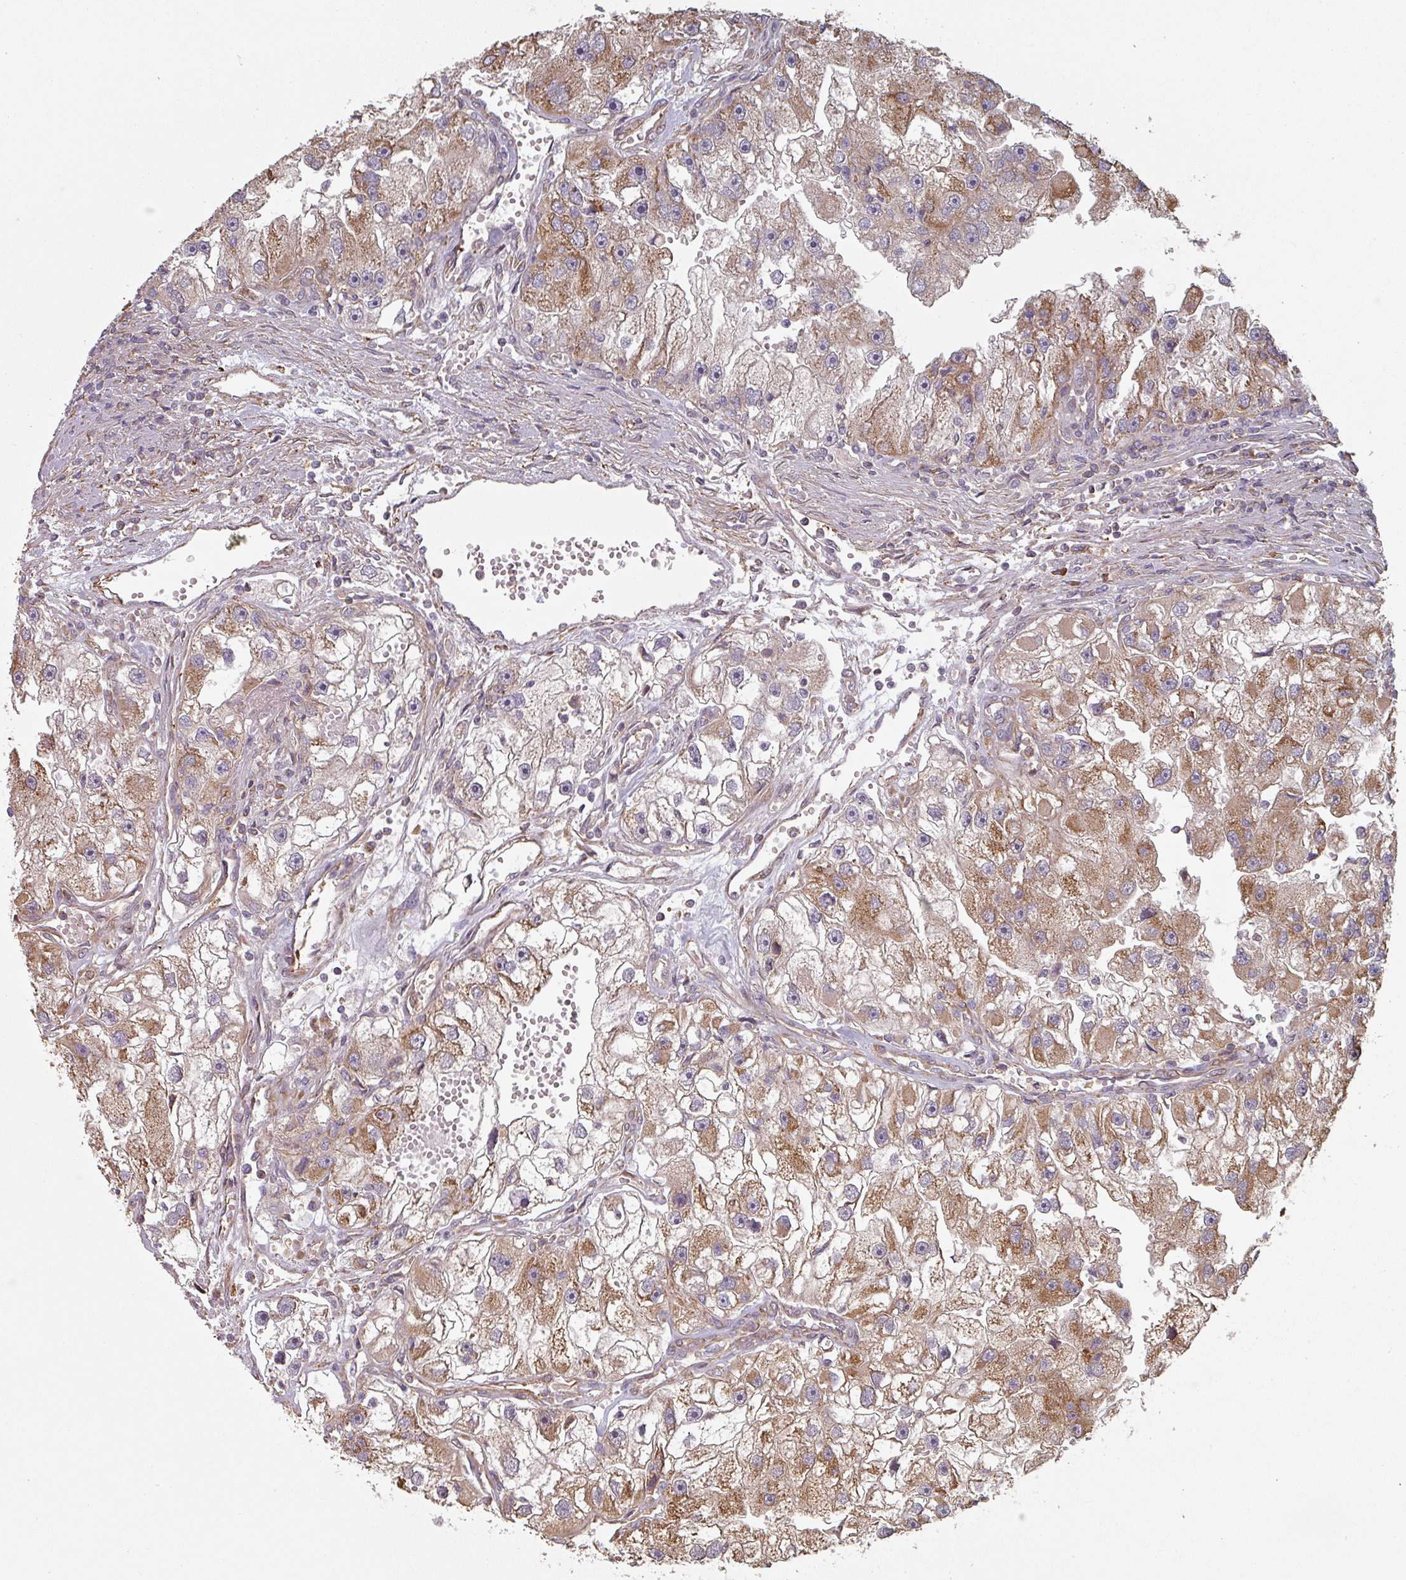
{"staining": {"intensity": "moderate", "quantity": ">75%", "location": "cytoplasmic/membranous"}, "tissue": "renal cancer", "cell_type": "Tumor cells", "image_type": "cancer", "snomed": [{"axis": "morphology", "description": "Adenocarcinoma, NOS"}, {"axis": "topography", "description": "Kidney"}], "caption": "A micrograph of adenocarcinoma (renal) stained for a protein displays moderate cytoplasmic/membranous brown staining in tumor cells. Immunohistochemistry (ihc) stains the protein of interest in brown and the nuclei are stained blue.", "gene": "GSTA4", "patient": {"sex": "male", "age": 63}}